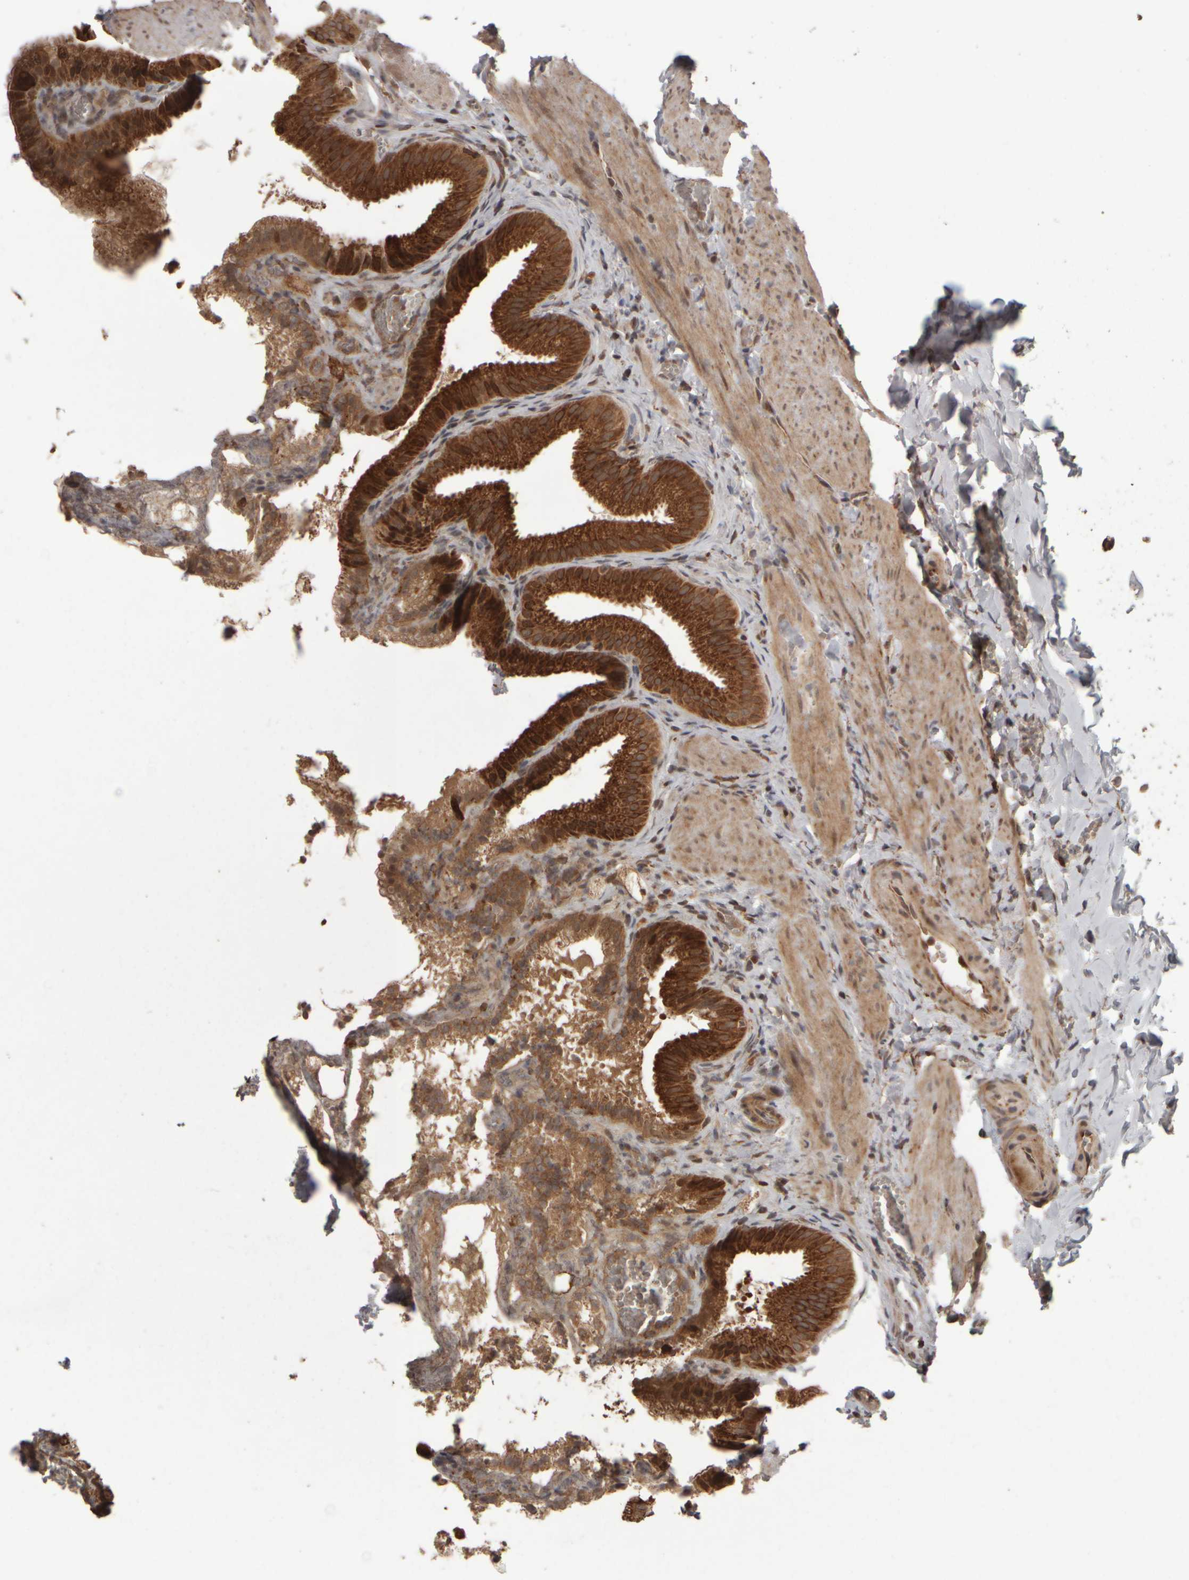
{"staining": {"intensity": "strong", "quantity": ">75%", "location": "cytoplasmic/membranous"}, "tissue": "gallbladder", "cell_type": "Glandular cells", "image_type": "normal", "snomed": [{"axis": "morphology", "description": "Normal tissue, NOS"}, {"axis": "topography", "description": "Gallbladder"}], "caption": "Immunohistochemical staining of benign gallbladder reveals >75% levels of strong cytoplasmic/membranous protein expression in about >75% of glandular cells. (Stains: DAB (3,3'-diaminobenzidine) in brown, nuclei in blue, Microscopy: brightfield microscopy at high magnification).", "gene": "AGBL3", "patient": {"sex": "male", "age": 38}}